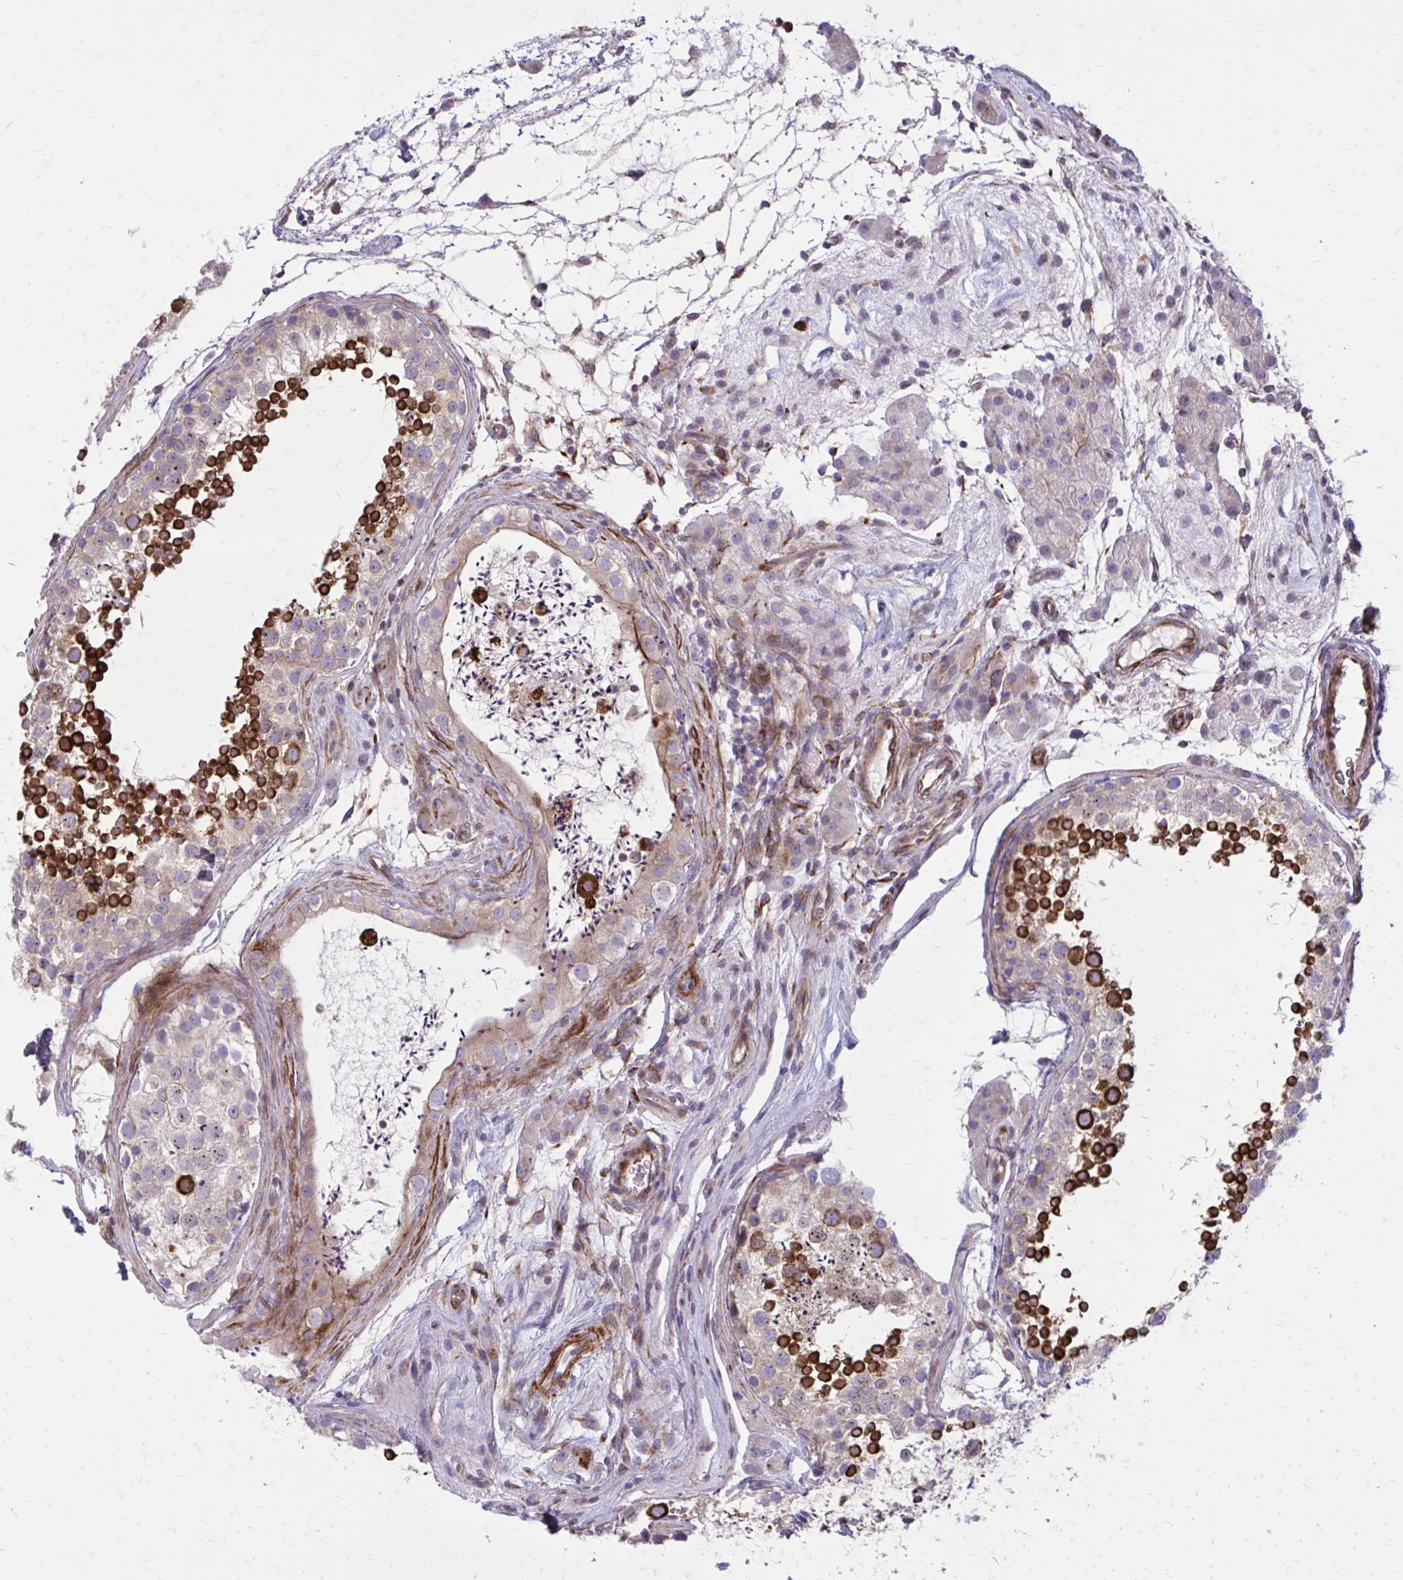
{"staining": {"intensity": "strong", "quantity": "25%-75%", "location": "cytoplasmic/membranous"}, "tissue": "testis", "cell_type": "Cells in seminiferous ducts", "image_type": "normal", "snomed": [{"axis": "morphology", "description": "Normal tissue, NOS"}, {"axis": "topography", "description": "Testis"}], "caption": "A photomicrograph of testis stained for a protein exhibits strong cytoplasmic/membranous brown staining in cells in seminiferous ducts. The protein of interest is shown in brown color, while the nuclei are stained blue.", "gene": "FAP", "patient": {"sex": "male", "age": 41}}